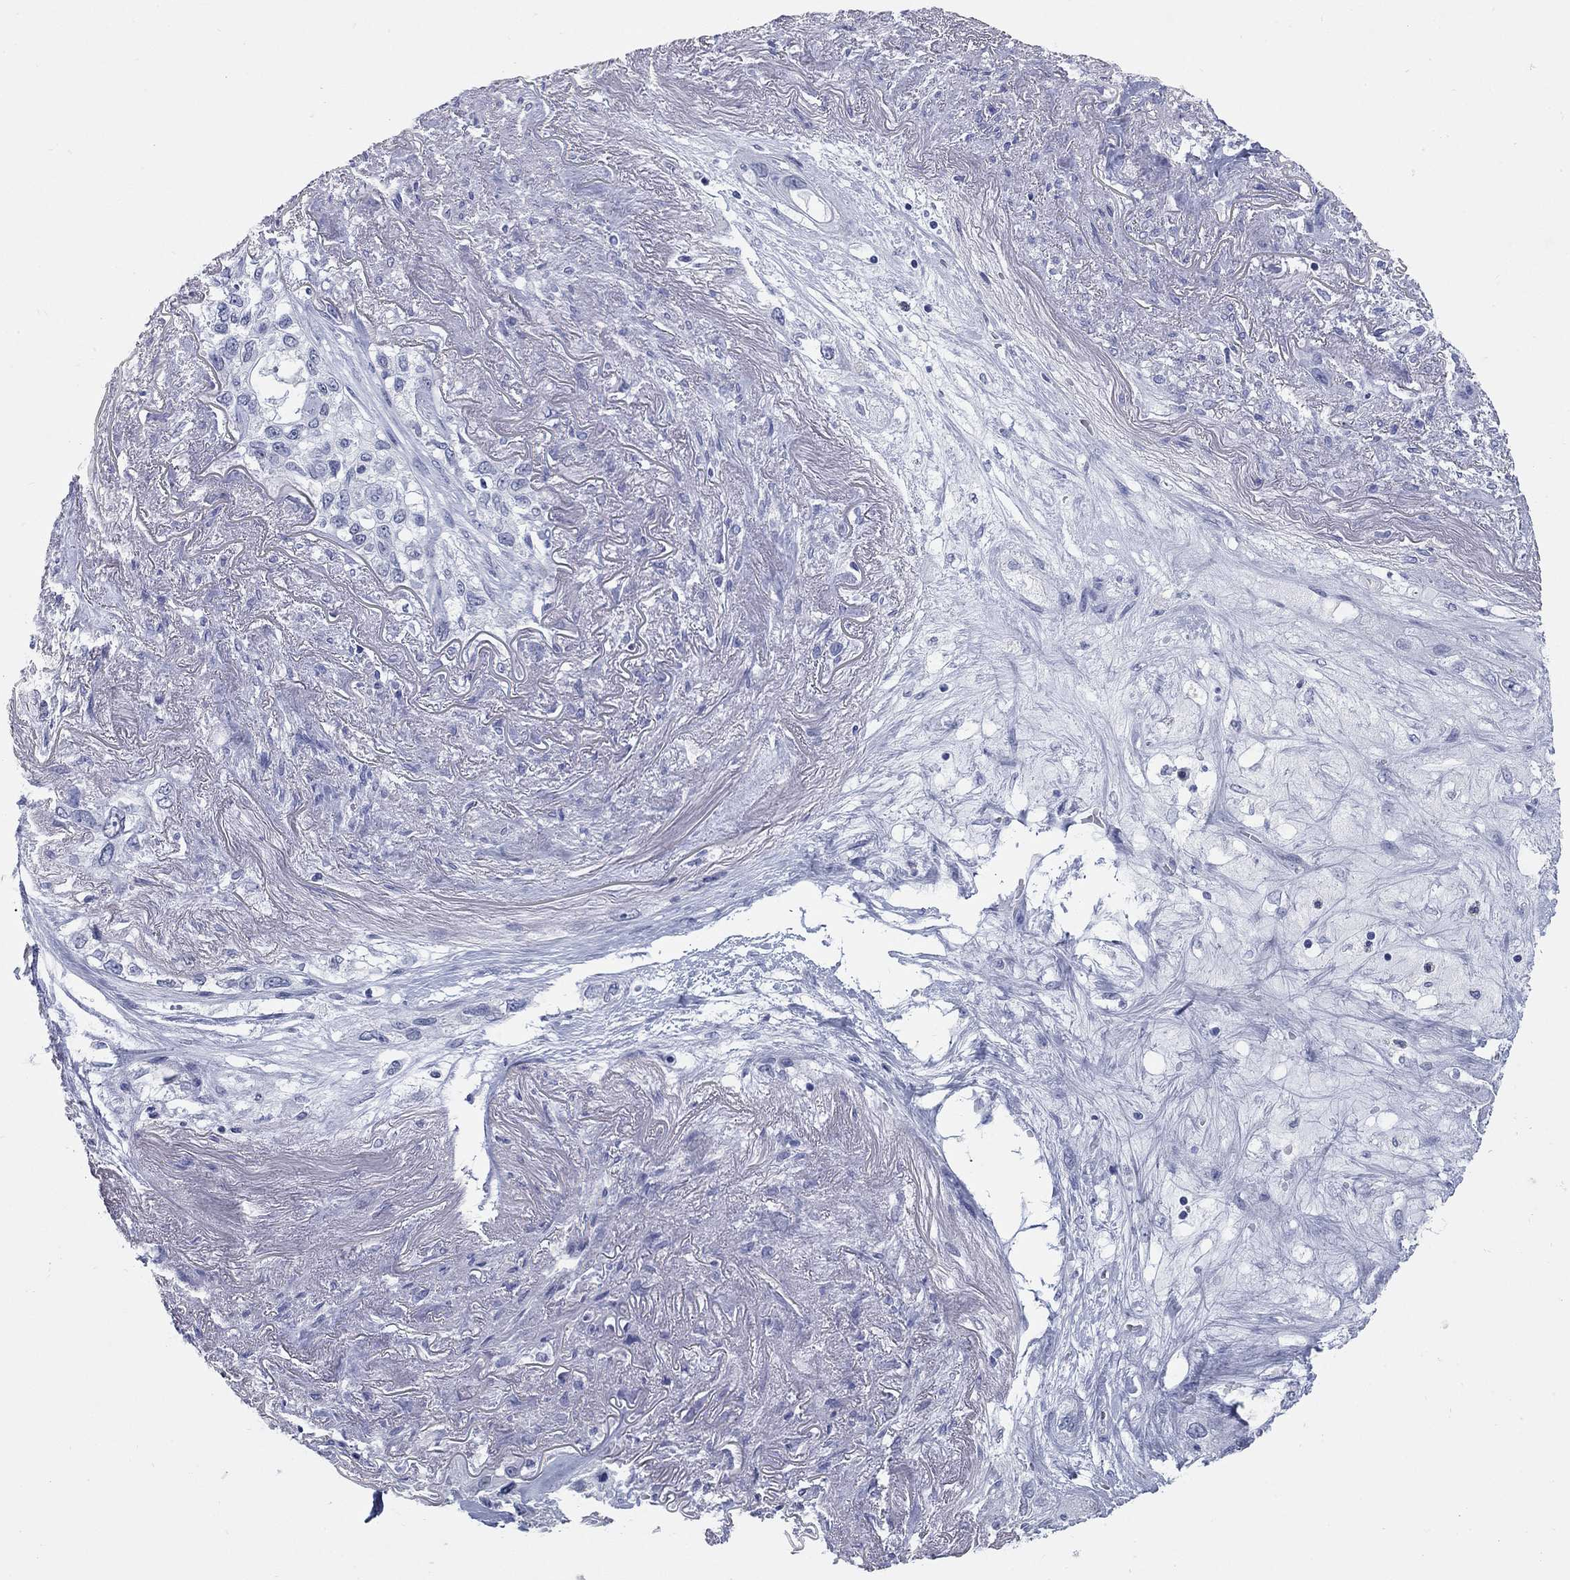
{"staining": {"intensity": "negative", "quantity": "none", "location": "none"}, "tissue": "lung cancer", "cell_type": "Tumor cells", "image_type": "cancer", "snomed": [{"axis": "morphology", "description": "Squamous cell carcinoma, NOS"}, {"axis": "topography", "description": "Lung"}], "caption": "Tumor cells show no significant expression in lung cancer (squamous cell carcinoma). Brightfield microscopy of IHC stained with DAB (3,3'-diaminobenzidine) (brown) and hematoxylin (blue), captured at high magnification.", "gene": "WASF3", "patient": {"sex": "female", "age": 70}}